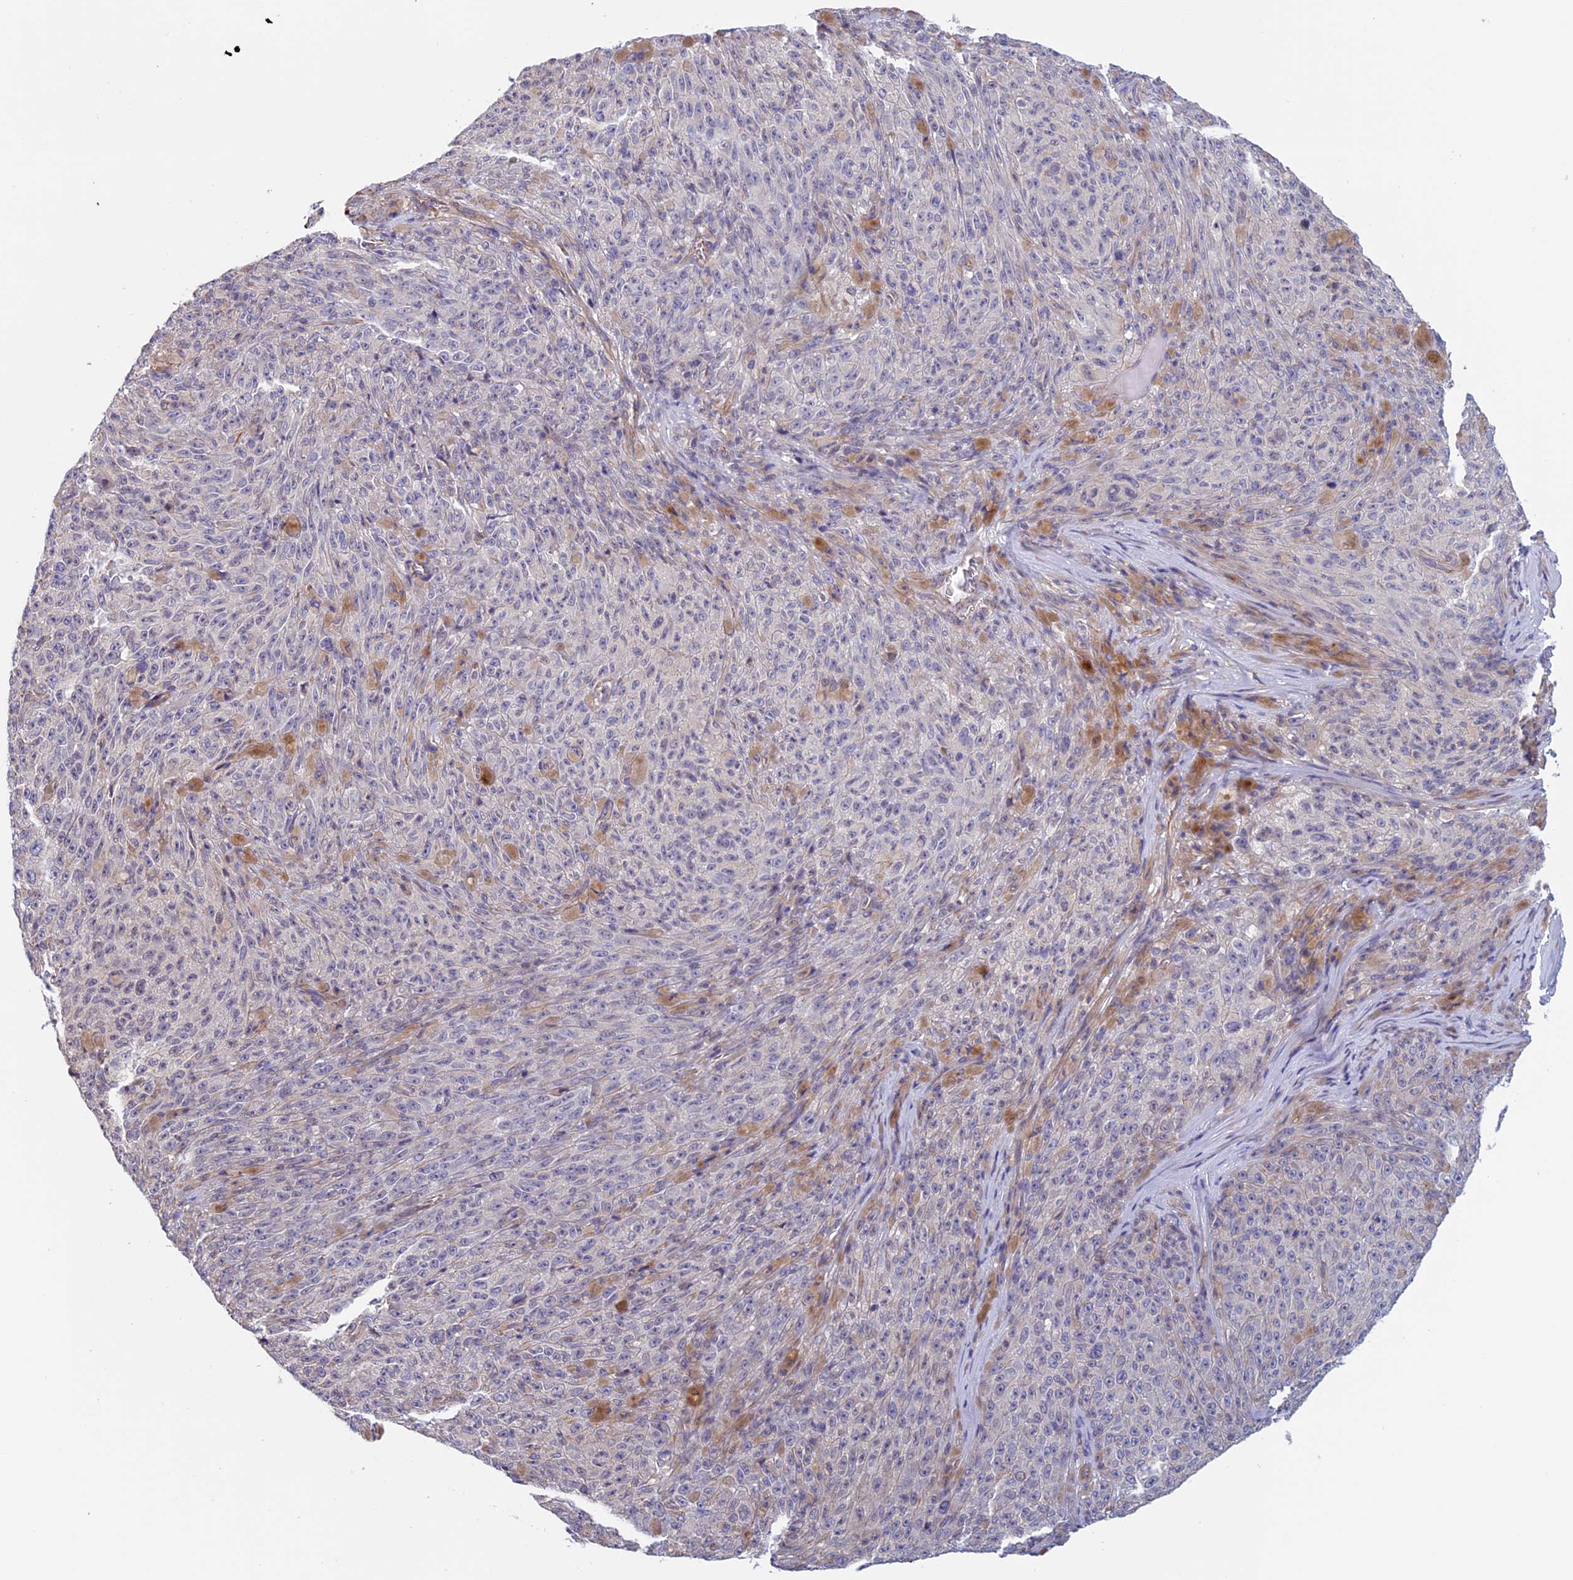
{"staining": {"intensity": "weak", "quantity": "<25%", "location": "cytoplasmic/membranous"}, "tissue": "melanoma", "cell_type": "Tumor cells", "image_type": "cancer", "snomed": [{"axis": "morphology", "description": "Malignant melanoma, NOS"}, {"axis": "topography", "description": "Skin"}], "caption": "Immunohistochemical staining of malignant melanoma exhibits no significant positivity in tumor cells.", "gene": "BCL2L10", "patient": {"sex": "female", "age": 82}}